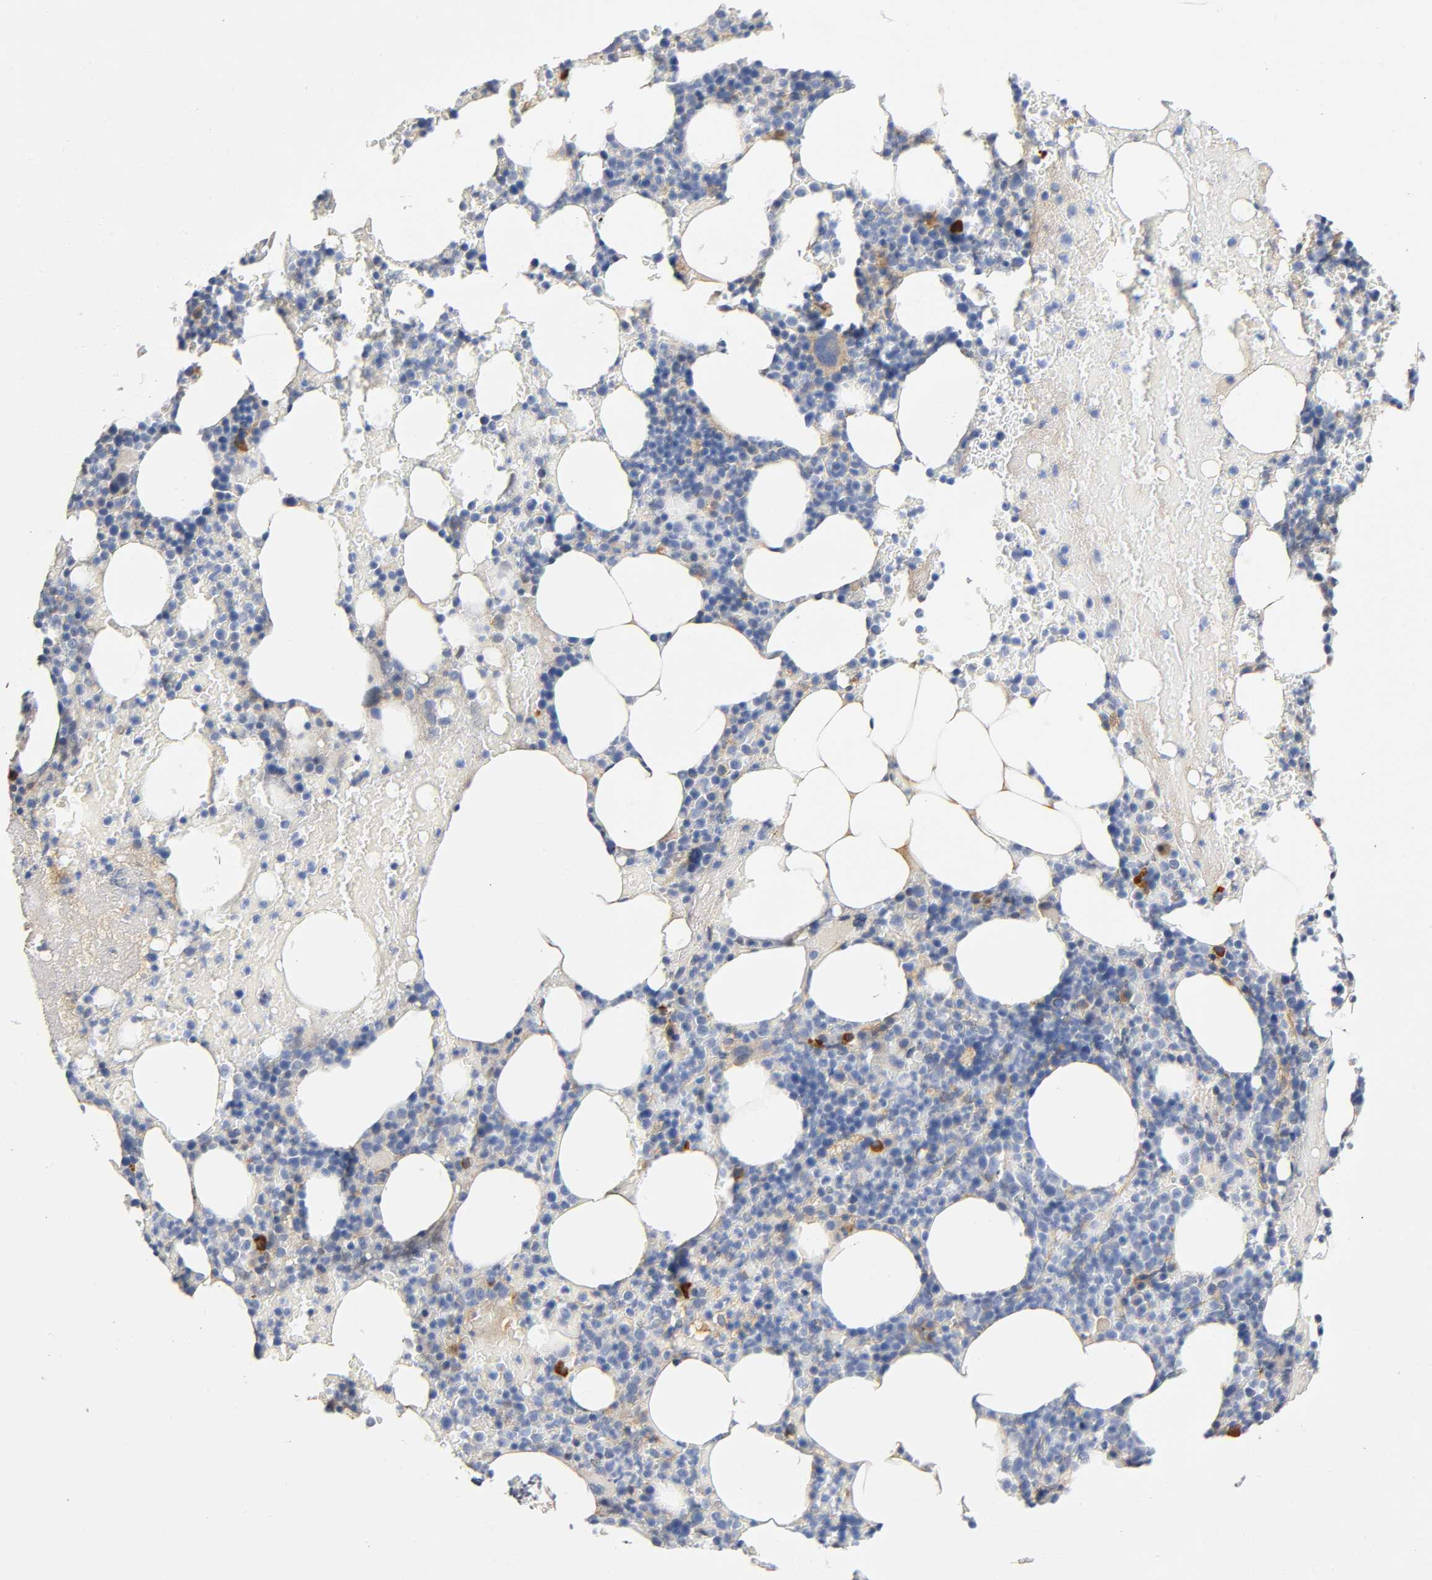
{"staining": {"intensity": "moderate", "quantity": "<25%", "location": "cytoplasmic/membranous"}, "tissue": "bone marrow", "cell_type": "Hematopoietic cells", "image_type": "normal", "snomed": [{"axis": "morphology", "description": "Normal tissue, NOS"}, {"axis": "topography", "description": "Bone marrow"}], "caption": "This histopathology image demonstrates immunohistochemistry (IHC) staining of benign human bone marrow, with low moderate cytoplasmic/membranous positivity in about <25% of hematopoietic cells.", "gene": "TNC", "patient": {"sex": "female", "age": 66}}